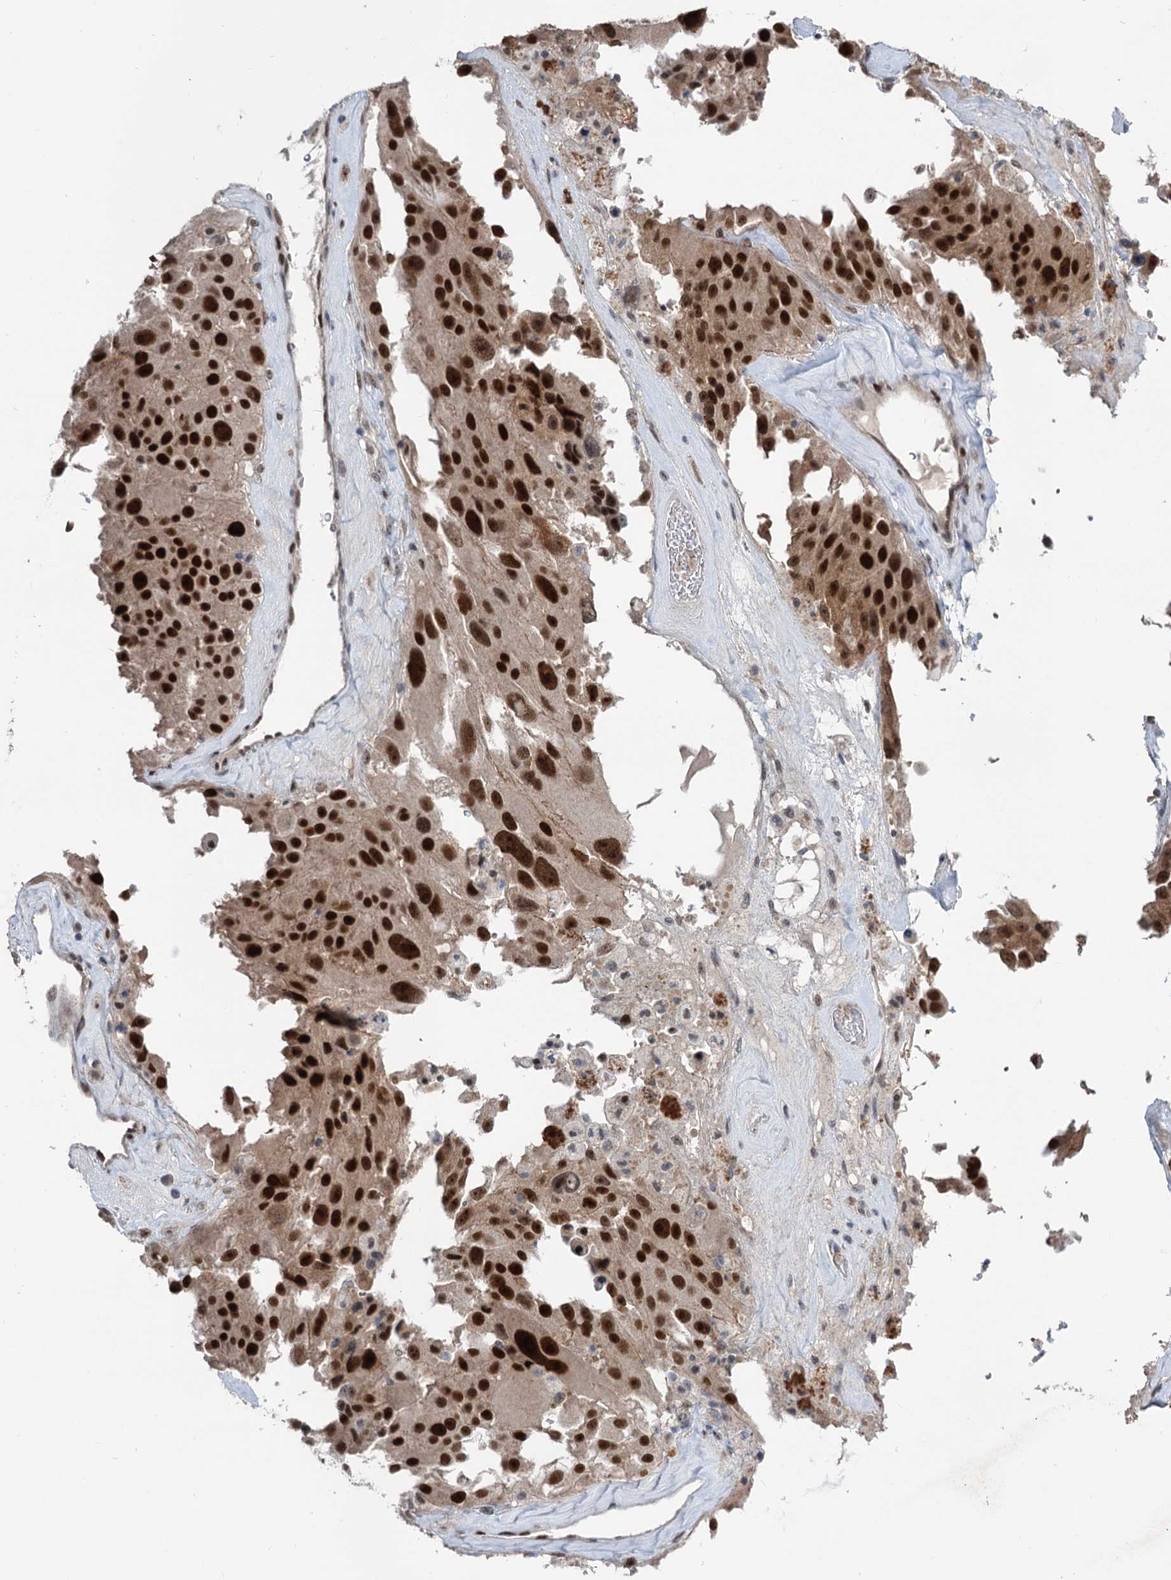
{"staining": {"intensity": "strong", "quantity": ">75%", "location": "nuclear"}, "tissue": "melanoma", "cell_type": "Tumor cells", "image_type": "cancer", "snomed": [{"axis": "morphology", "description": "Malignant melanoma, Metastatic site"}, {"axis": "topography", "description": "Lymph node"}], "caption": "Human malignant melanoma (metastatic site) stained with a brown dye displays strong nuclear positive staining in approximately >75% of tumor cells.", "gene": "DCUN1D4", "patient": {"sex": "male", "age": 62}}